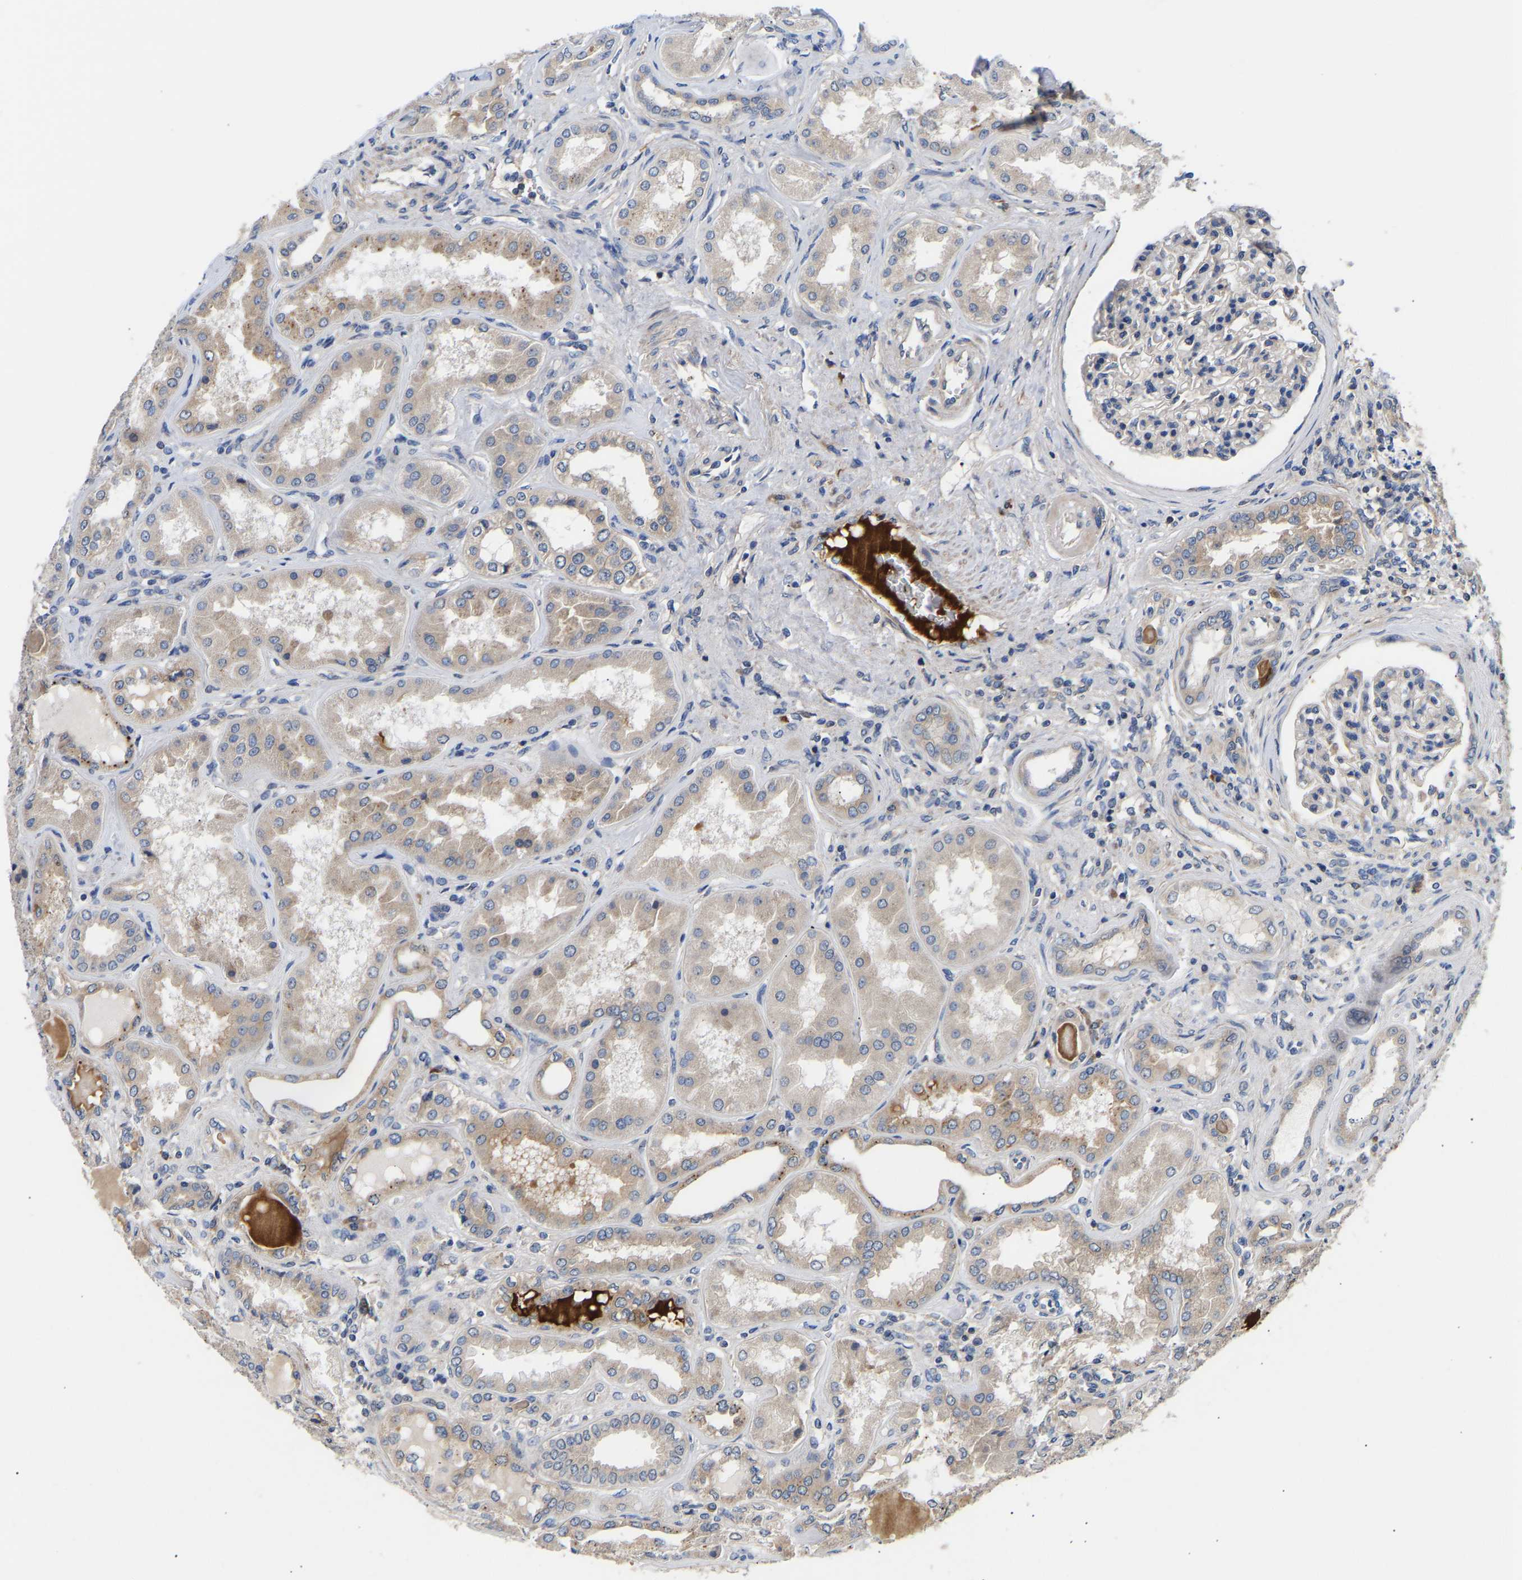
{"staining": {"intensity": "weak", "quantity": "25%-75%", "location": "cytoplasmic/membranous"}, "tissue": "kidney", "cell_type": "Cells in glomeruli", "image_type": "normal", "snomed": [{"axis": "morphology", "description": "Normal tissue, NOS"}, {"axis": "topography", "description": "Kidney"}], "caption": "Cells in glomeruli reveal weak cytoplasmic/membranous staining in about 25%-75% of cells in unremarkable kidney.", "gene": "AIMP2", "patient": {"sex": "female", "age": 56}}